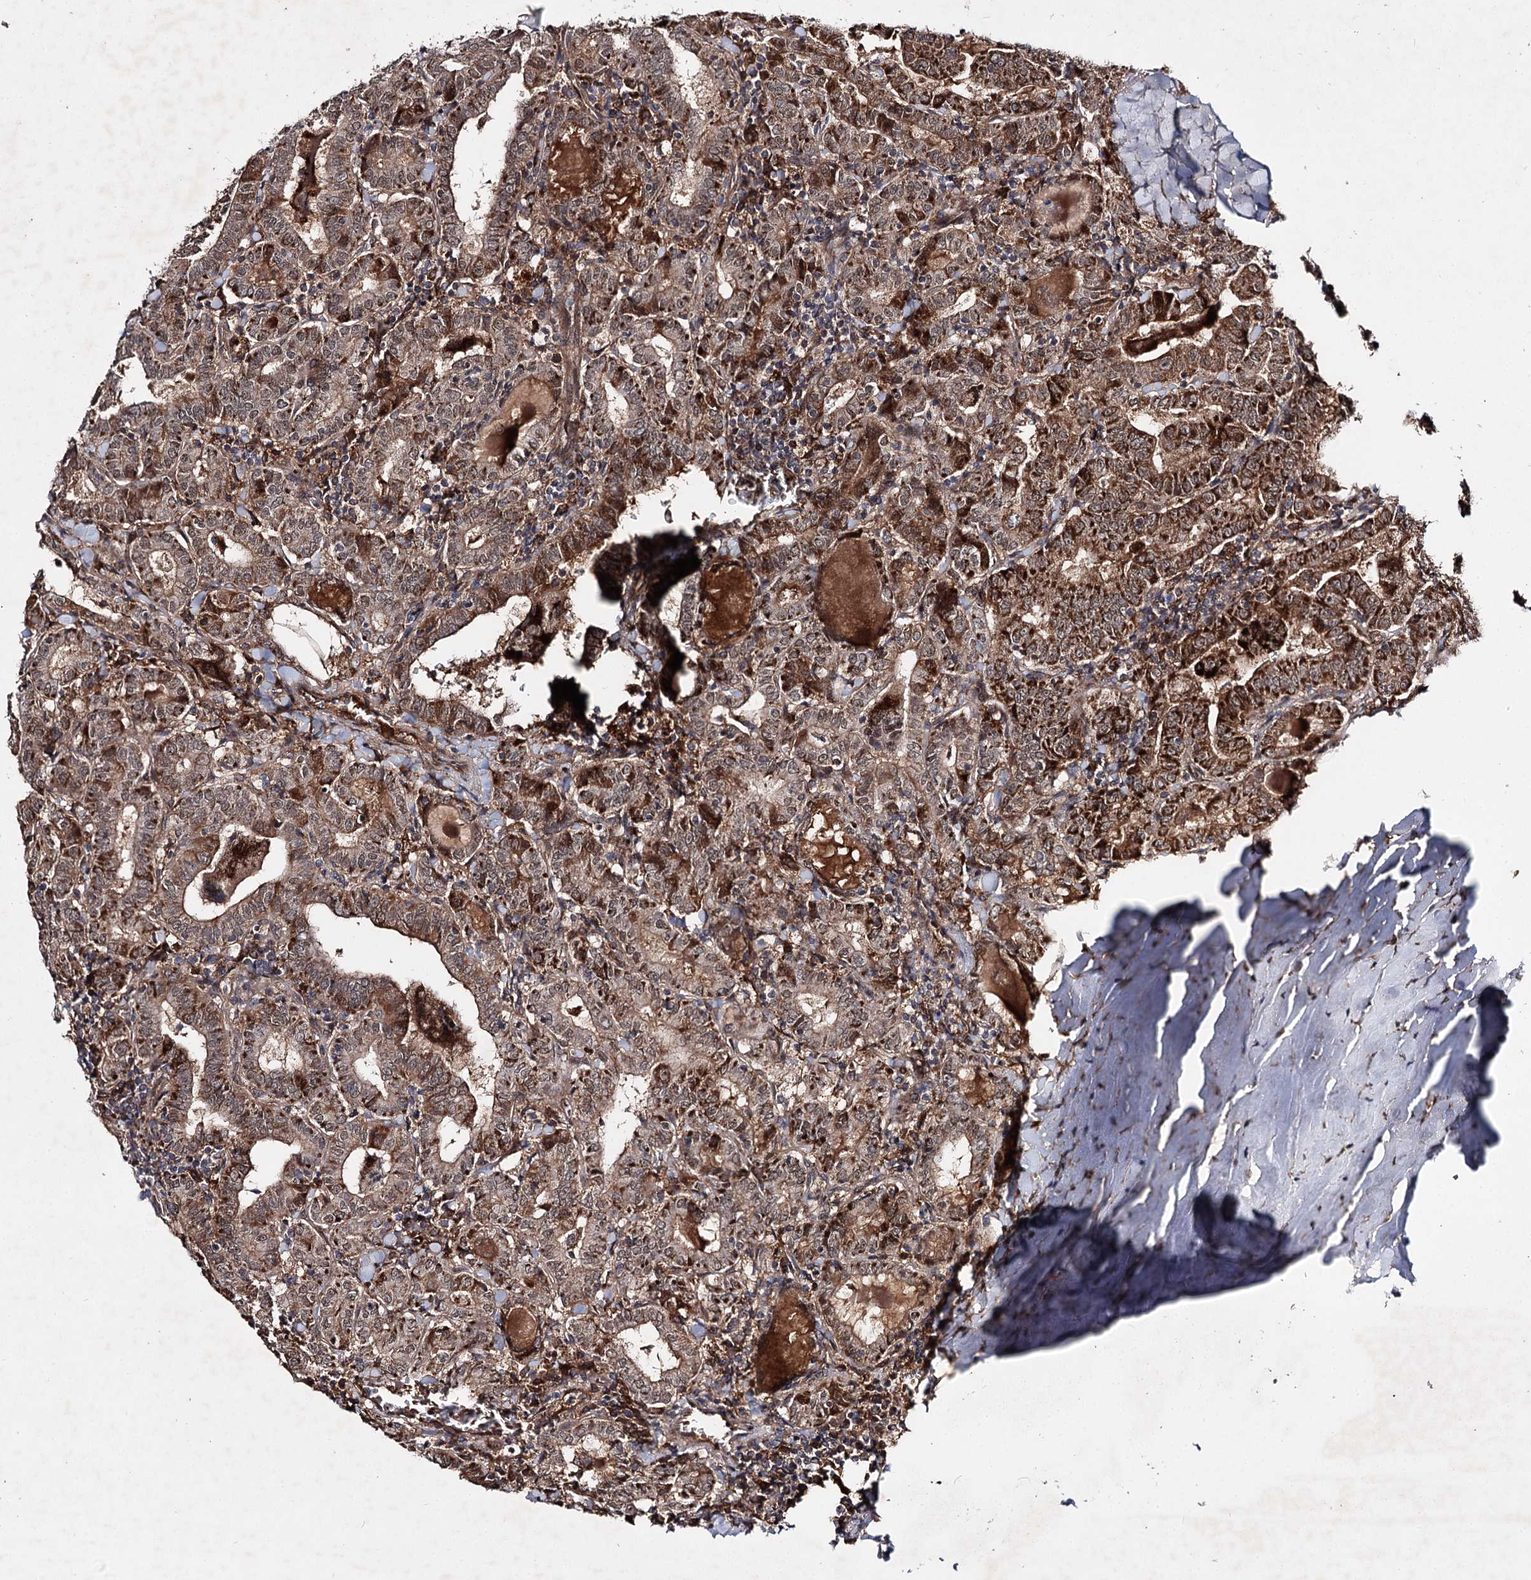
{"staining": {"intensity": "moderate", "quantity": ">75%", "location": "cytoplasmic/membranous"}, "tissue": "thyroid cancer", "cell_type": "Tumor cells", "image_type": "cancer", "snomed": [{"axis": "morphology", "description": "Papillary adenocarcinoma, NOS"}, {"axis": "topography", "description": "Thyroid gland"}], "caption": "Protein staining of thyroid cancer (papillary adenocarcinoma) tissue shows moderate cytoplasmic/membranous positivity in about >75% of tumor cells.", "gene": "MSANTD2", "patient": {"sex": "female", "age": 72}}